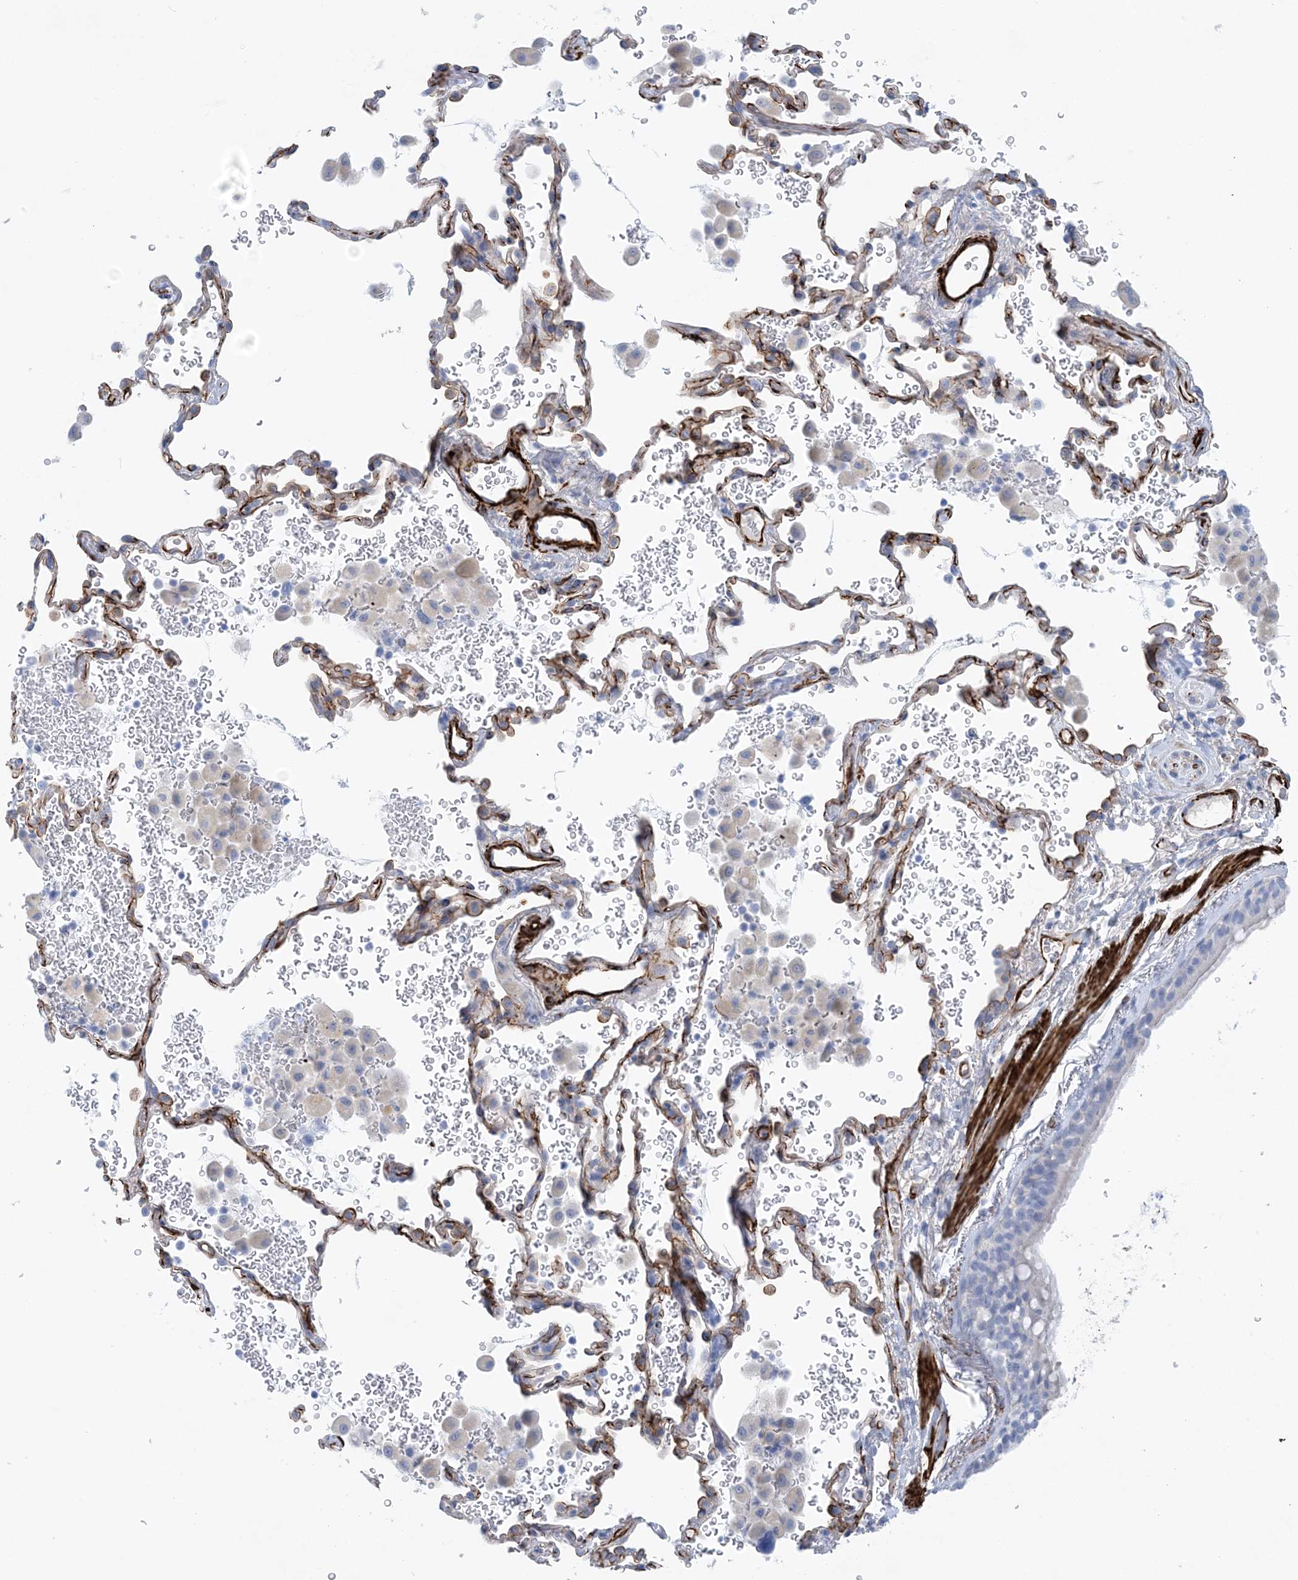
{"staining": {"intensity": "negative", "quantity": "none", "location": "none"}, "tissue": "bronchus", "cell_type": "Respiratory epithelial cells", "image_type": "normal", "snomed": [{"axis": "morphology", "description": "Normal tissue, NOS"}, {"axis": "morphology", "description": "Adenocarcinoma, NOS"}, {"axis": "topography", "description": "Bronchus"}, {"axis": "topography", "description": "Lung"}], "caption": "Bronchus was stained to show a protein in brown. There is no significant expression in respiratory epithelial cells. (DAB IHC, high magnification).", "gene": "SHANK1", "patient": {"sex": "male", "age": 54}}